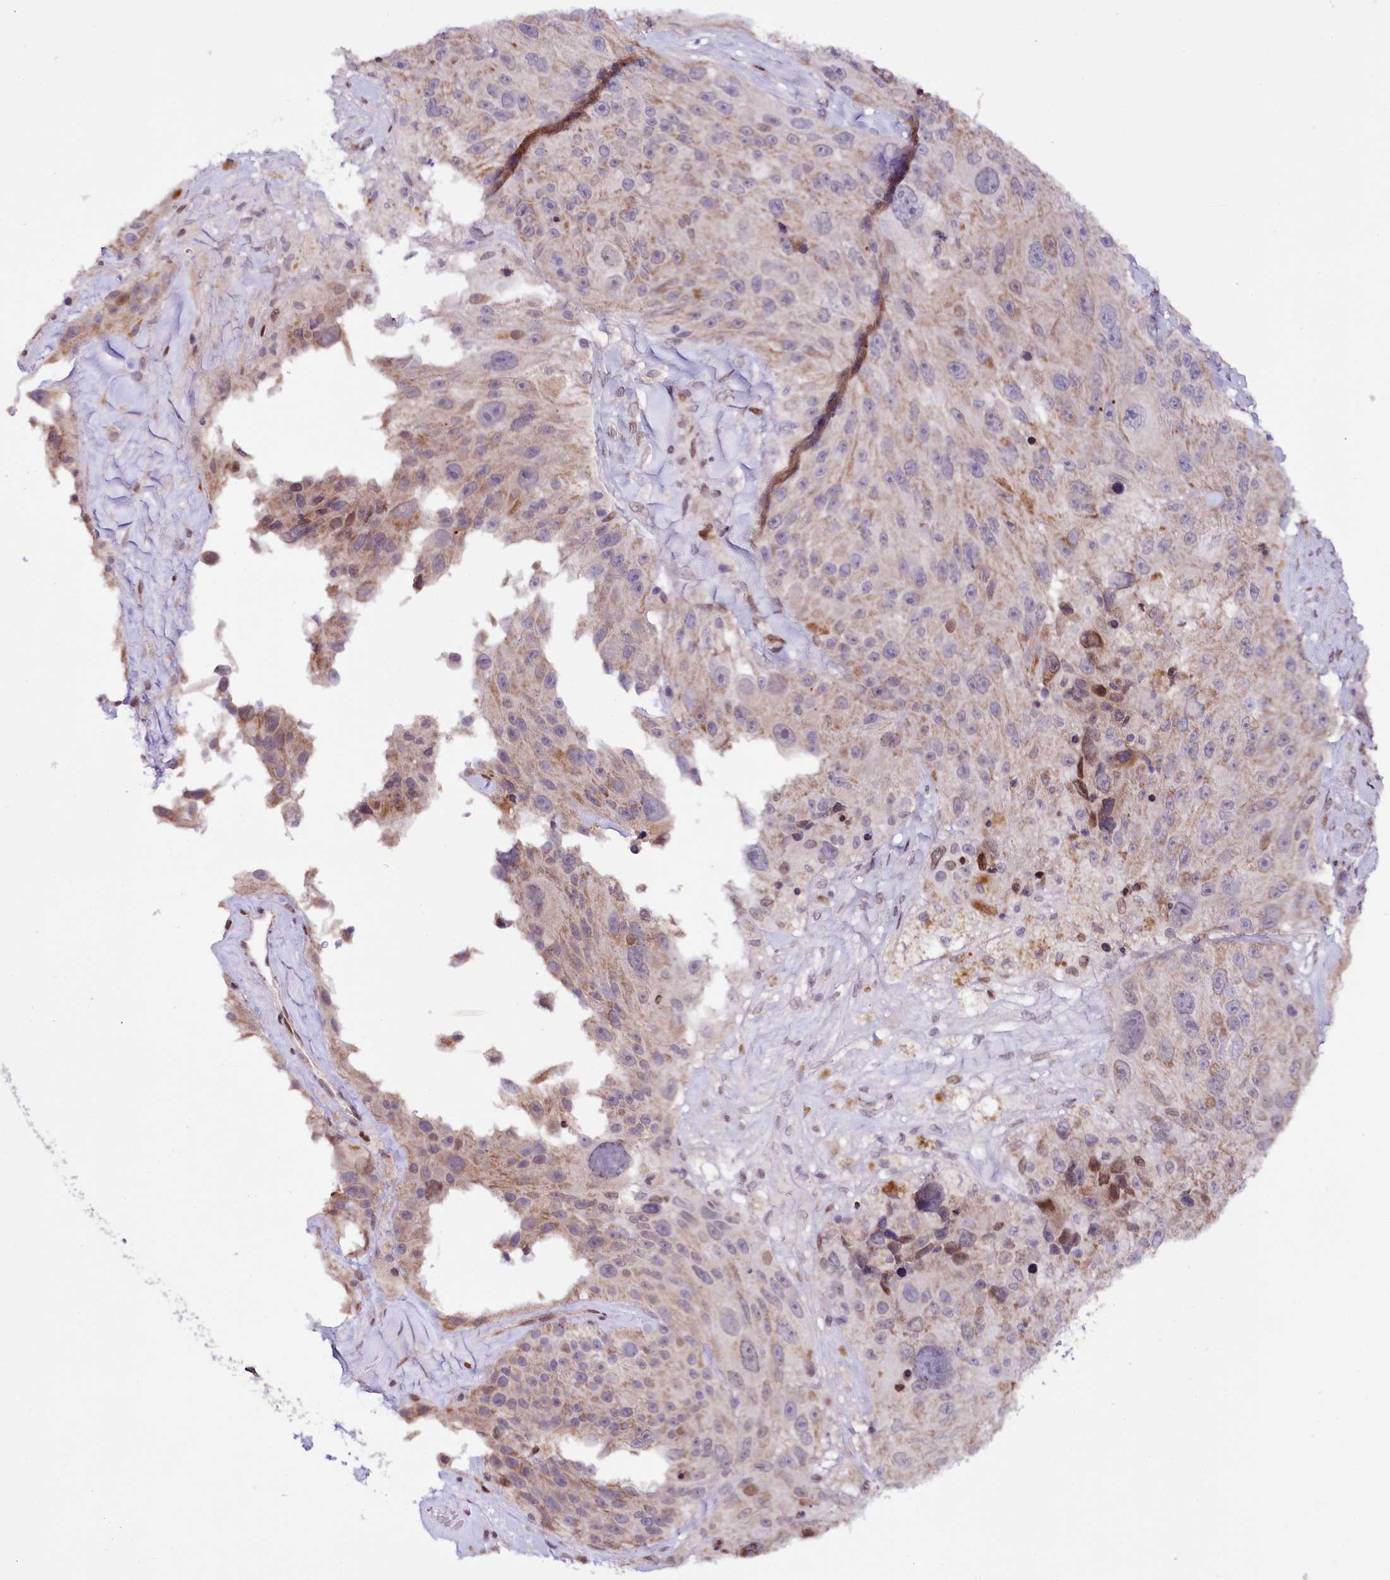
{"staining": {"intensity": "weak", "quantity": "<25%", "location": "cytoplasmic/membranous"}, "tissue": "melanoma", "cell_type": "Tumor cells", "image_type": "cancer", "snomed": [{"axis": "morphology", "description": "Malignant melanoma, Metastatic site"}, {"axis": "topography", "description": "Lymph node"}], "caption": "A high-resolution micrograph shows immunohistochemistry staining of malignant melanoma (metastatic site), which shows no significant positivity in tumor cells.", "gene": "ZNF226", "patient": {"sex": "male", "age": 62}}